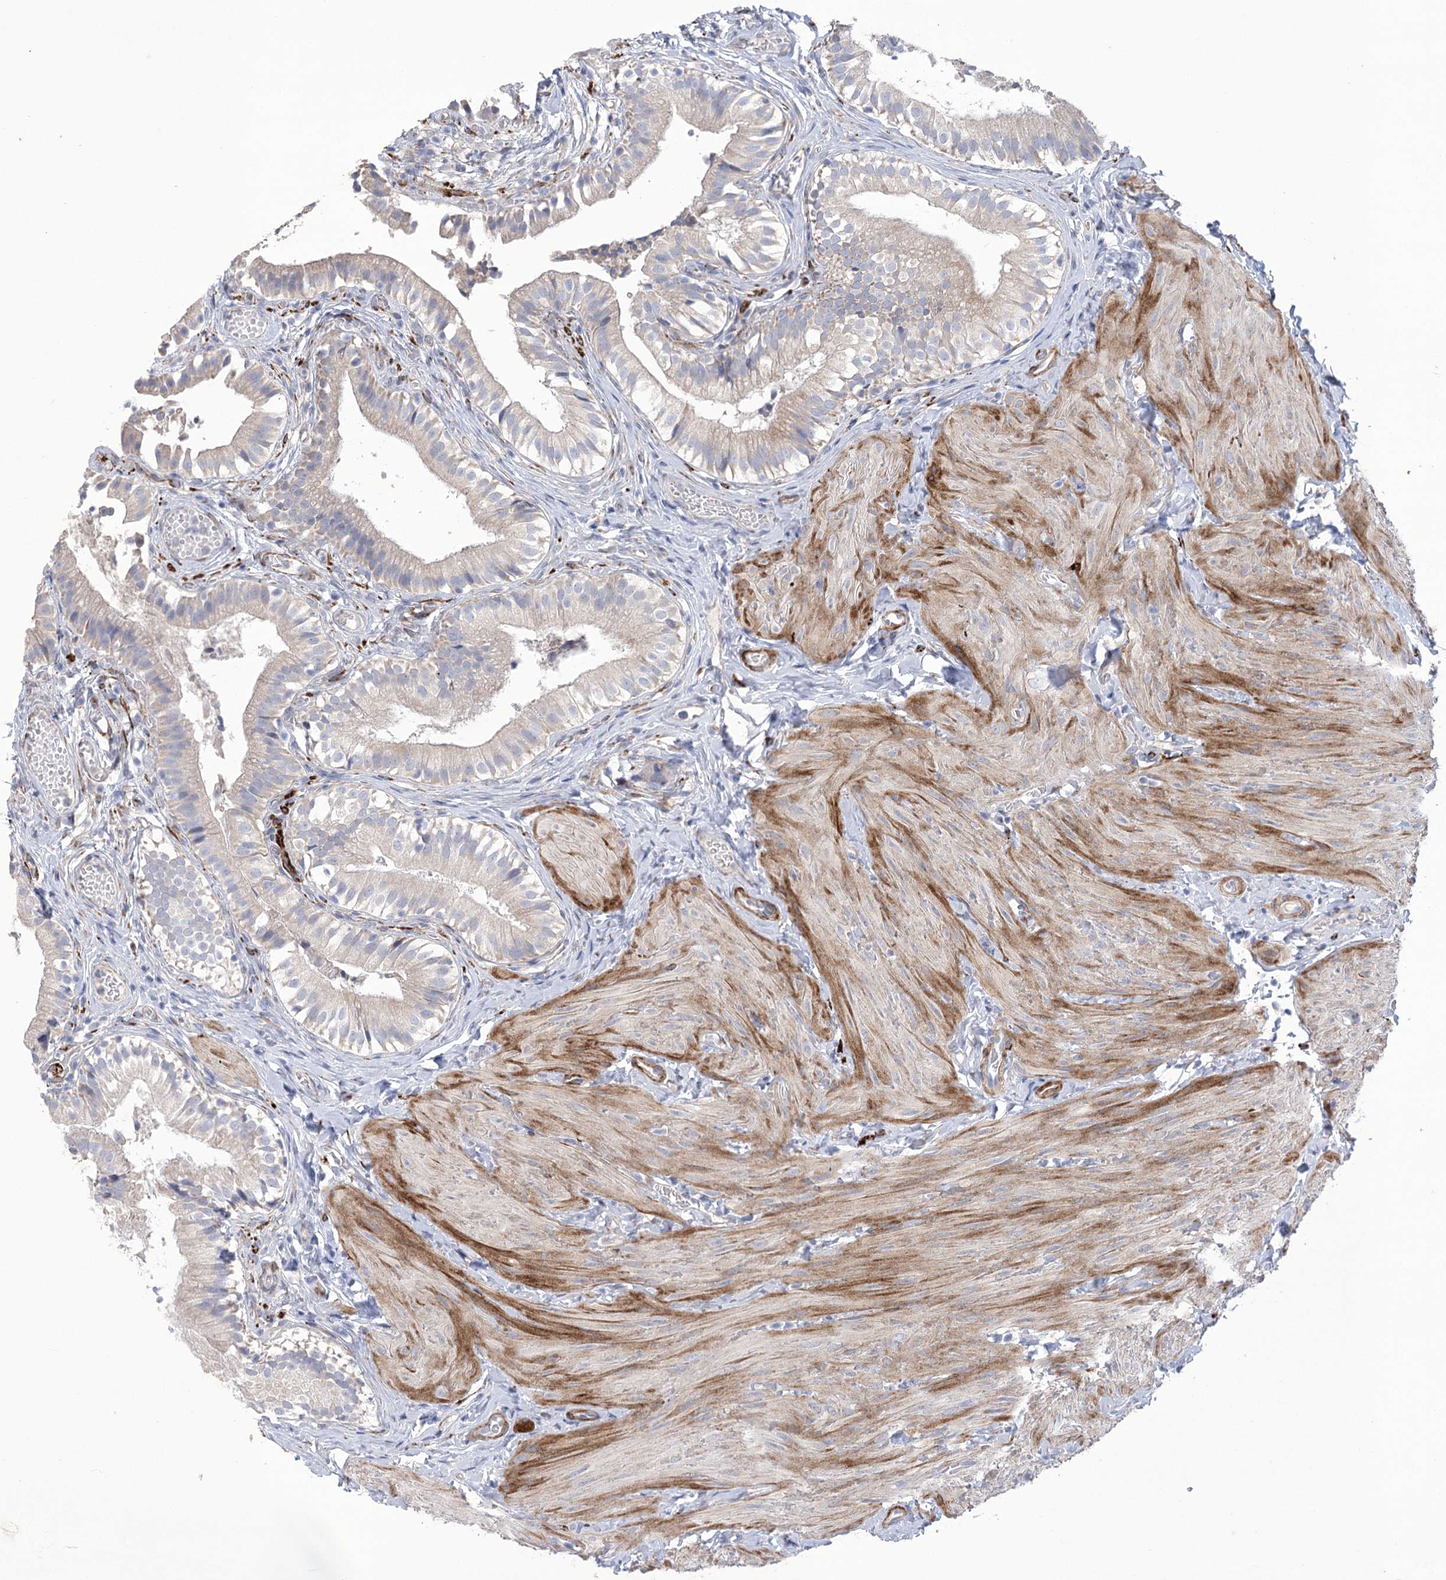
{"staining": {"intensity": "negative", "quantity": "none", "location": "none"}, "tissue": "gallbladder", "cell_type": "Glandular cells", "image_type": "normal", "snomed": [{"axis": "morphology", "description": "Normal tissue, NOS"}, {"axis": "topography", "description": "Gallbladder"}], "caption": "DAB (3,3'-diaminobenzidine) immunohistochemical staining of normal gallbladder reveals no significant staining in glandular cells. Brightfield microscopy of immunohistochemistry (IHC) stained with DAB (3,3'-diaminobenzidine) (brown) and hematoxylin (blue), captured at high magnification.", "gene": "ANGPTL3", "patient": {"sex": "female", "age": 47}}